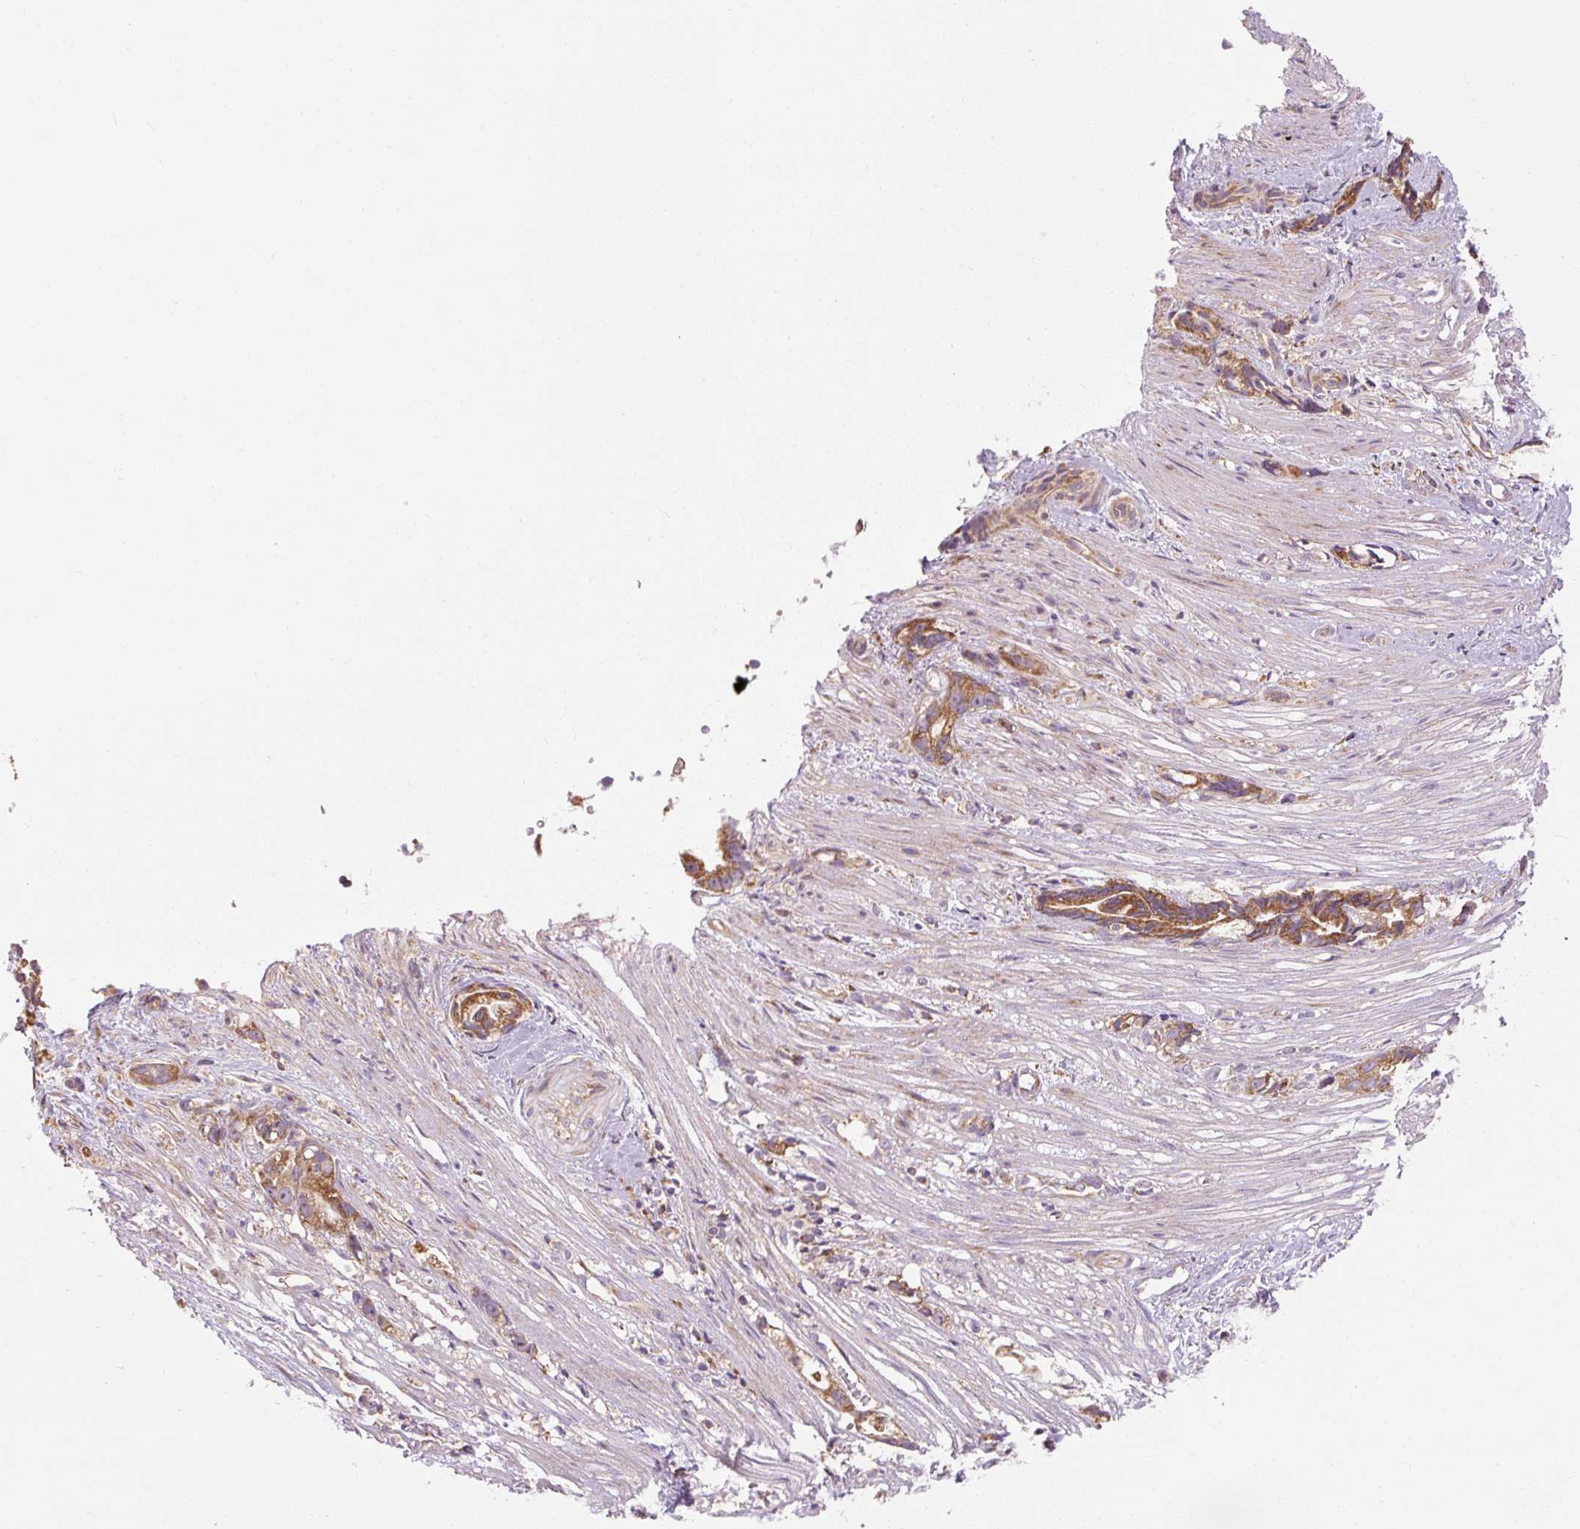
{"staining": {"intensity": "moderate", "quantity": ">75%", "location": "cytoplasmic/membranous"}, "tissue": "stomach cancer", "cell_type": "Tumor cells", "image_type": "cancer", "snomed": [{"axis": "morphology", "description": "Adenocarcinoma, NOS"}, {"axis": "topography", "description": "Stomach"}], "caption": "This image displays immunohistochemistry (IHC) staining of adenocarcinoma (stomach), with medium moderate cytoplasmic/membranous expression in about >75% of tumor cells.", "gene": "PRSS48", "patient": {"sex": "male", "age": 55}}